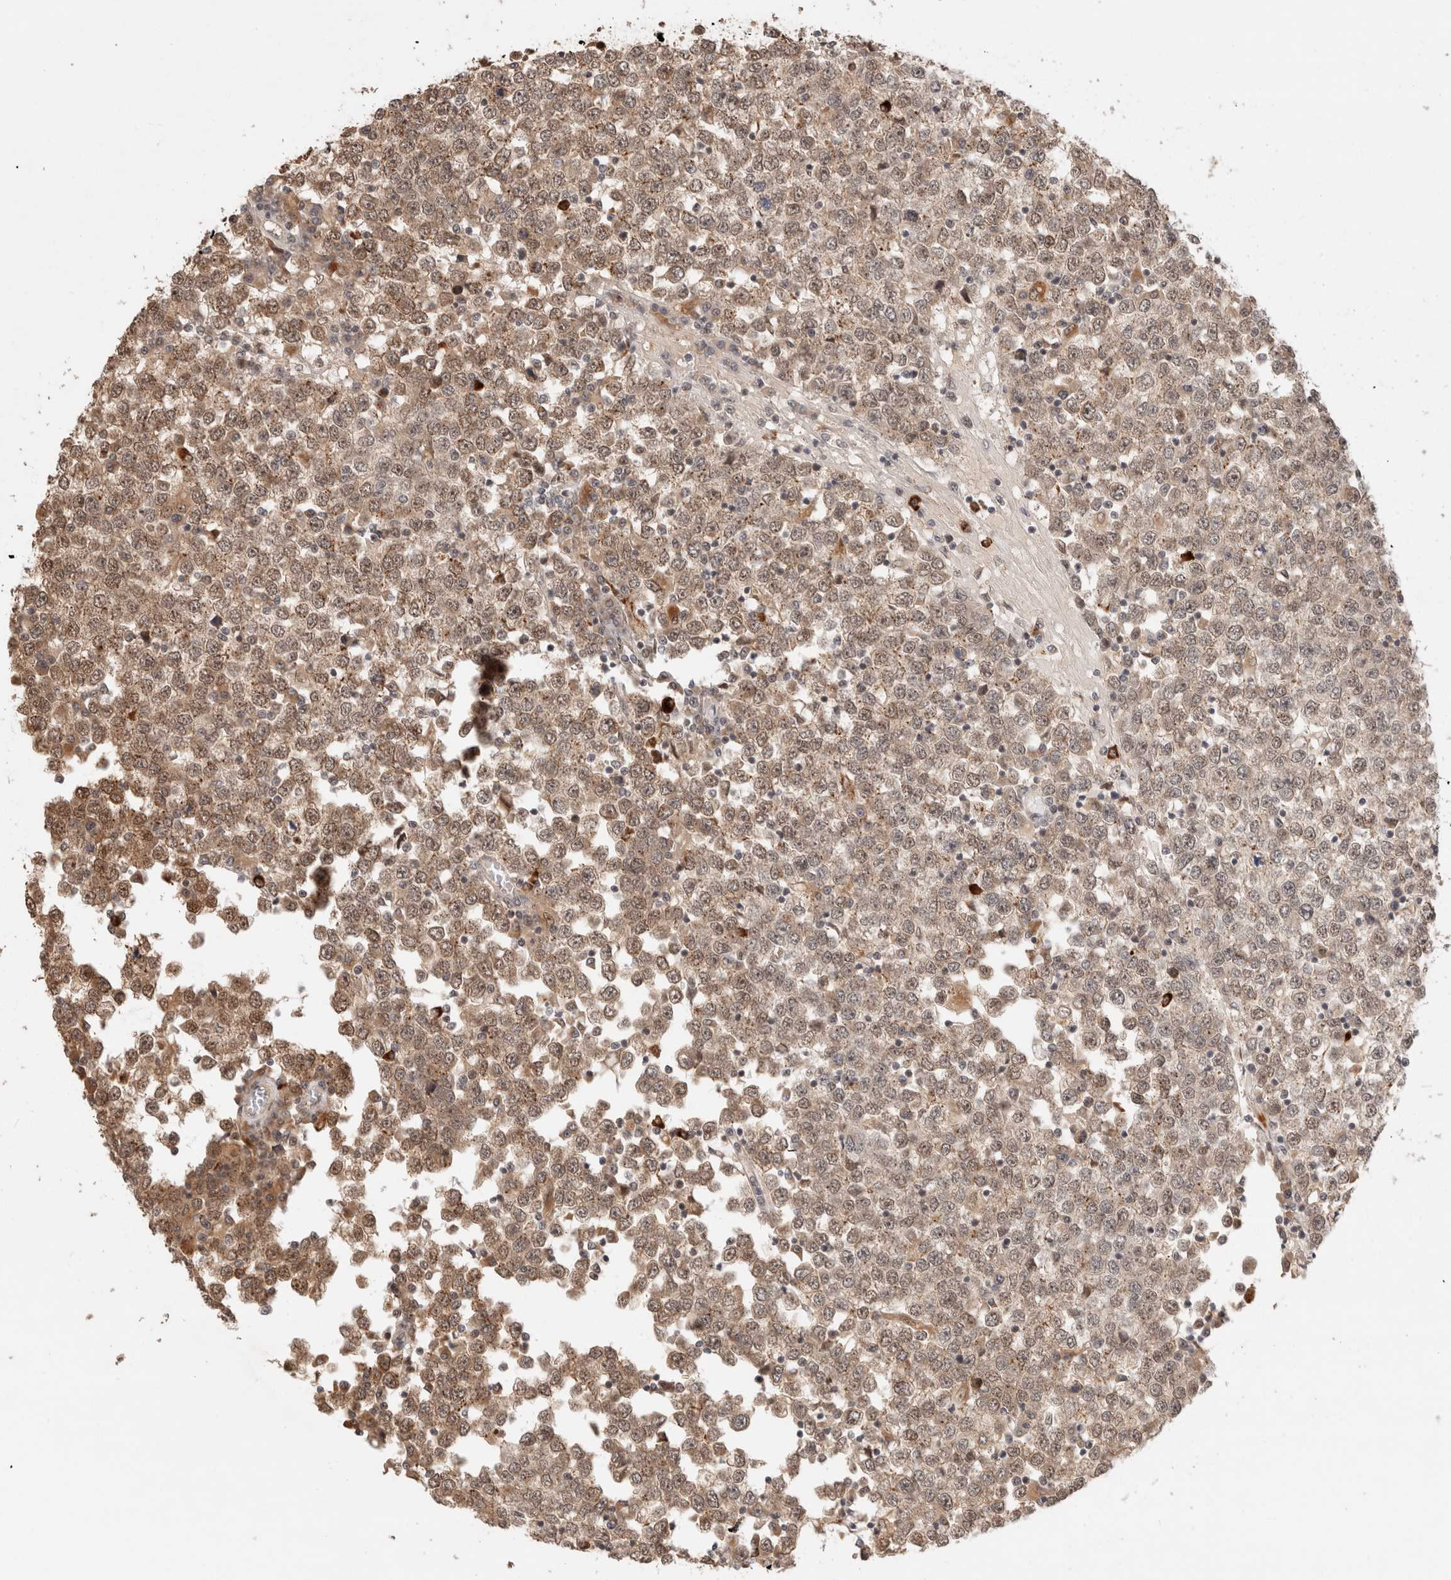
{"staining": {"intensity": "moderate", "quantity": ">75%", "location": "cytoplasmic/membranous,nuclear"}, "tissue": "testis cancer", "cell_type": "Tumor cells", "image_type": "cancer", "snomed": [{"axis": "morphology", "description": "Seminoma, NOS"}, {"axis": "topography", "description": "Testis"}], "caption": "Protein staining demonstrates moderate cytoplasmic/membranous and nuclear staining in about >75% of tumor cells in seminoma (testis).", "gene": "MPHOSPH6", "patient": {"sex": "male", "age": 65}}